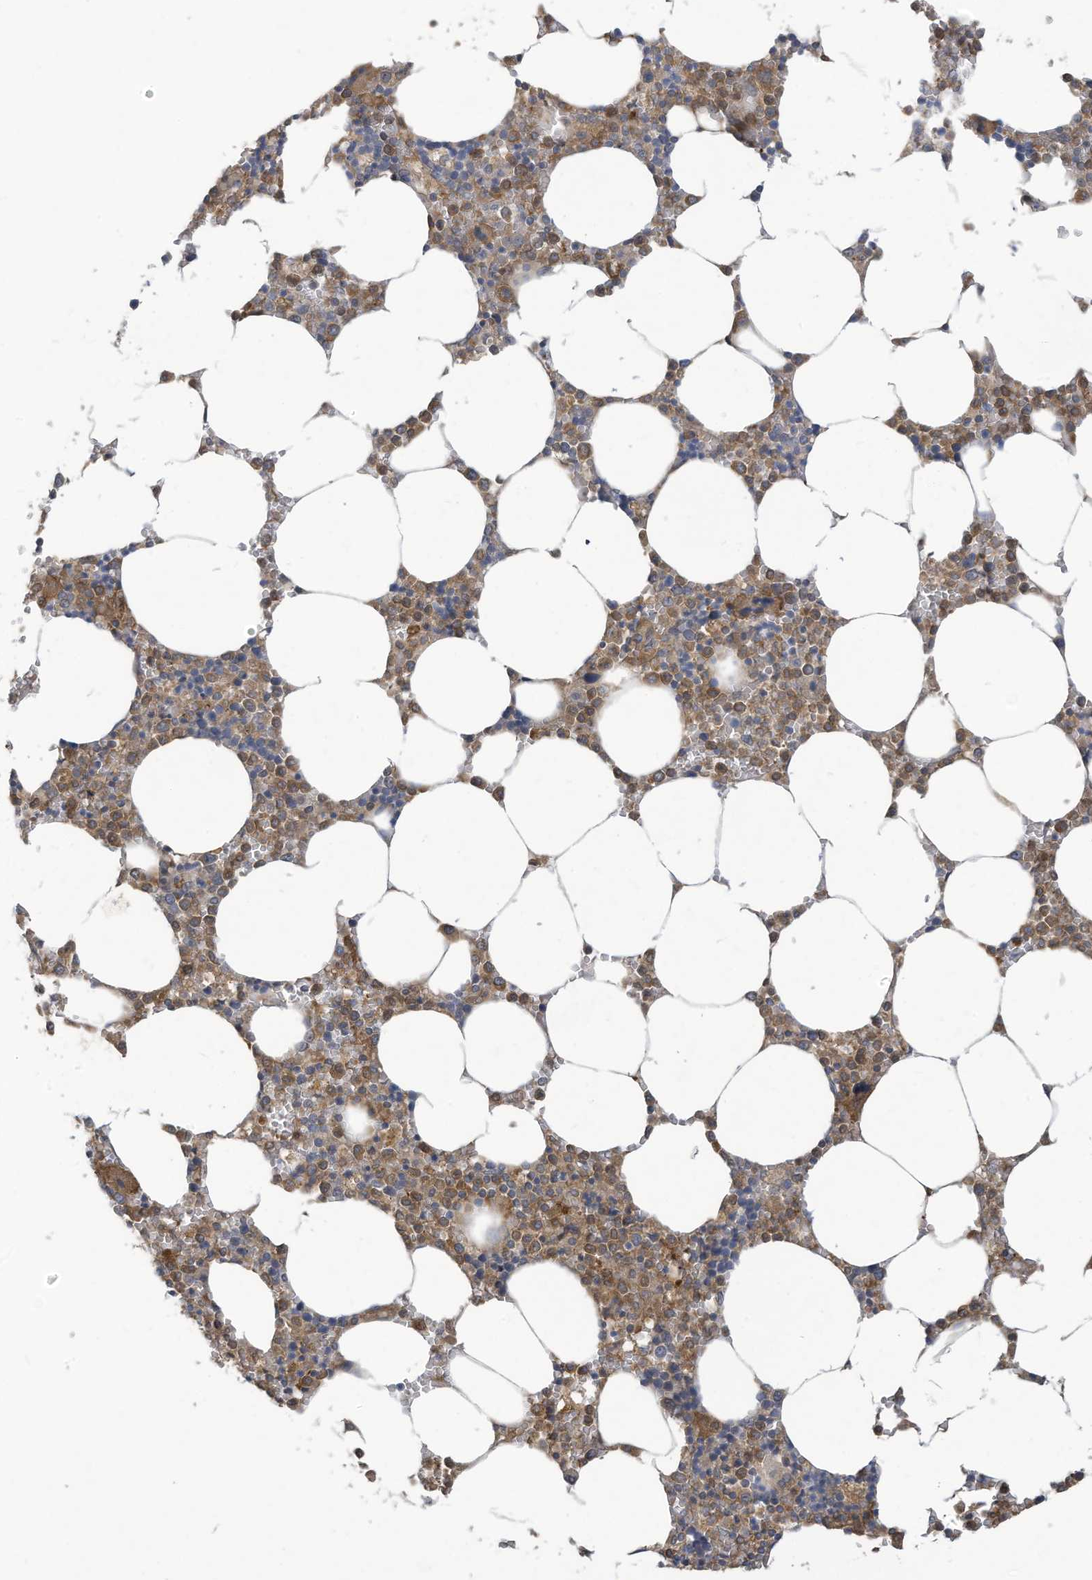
{"staining": {"intensity": "moderate", "quantity": "25%-75%", "location": "cytoplasmic/membranous"}, "tissue": "bone marrow", "cell_type": "Hematopoietic cells", "image_type": "normal", "snomed": [{"axis": "morphology", "description": "Normal tissue, NOS"}, {"axis": "topography", "description": "Bone marrow"}], "caption": "Immunohistochemical staining of benign bone marrow shows 25%-75% levels of moderate cytoplasmic/membranous protein positivity in about 25%-75% of hematopoietic cells. (Brightfield microscopy of DAB IHC at high magnification).", "gene": "ADI1", "patient": {"sex": "male", "age": 70}}